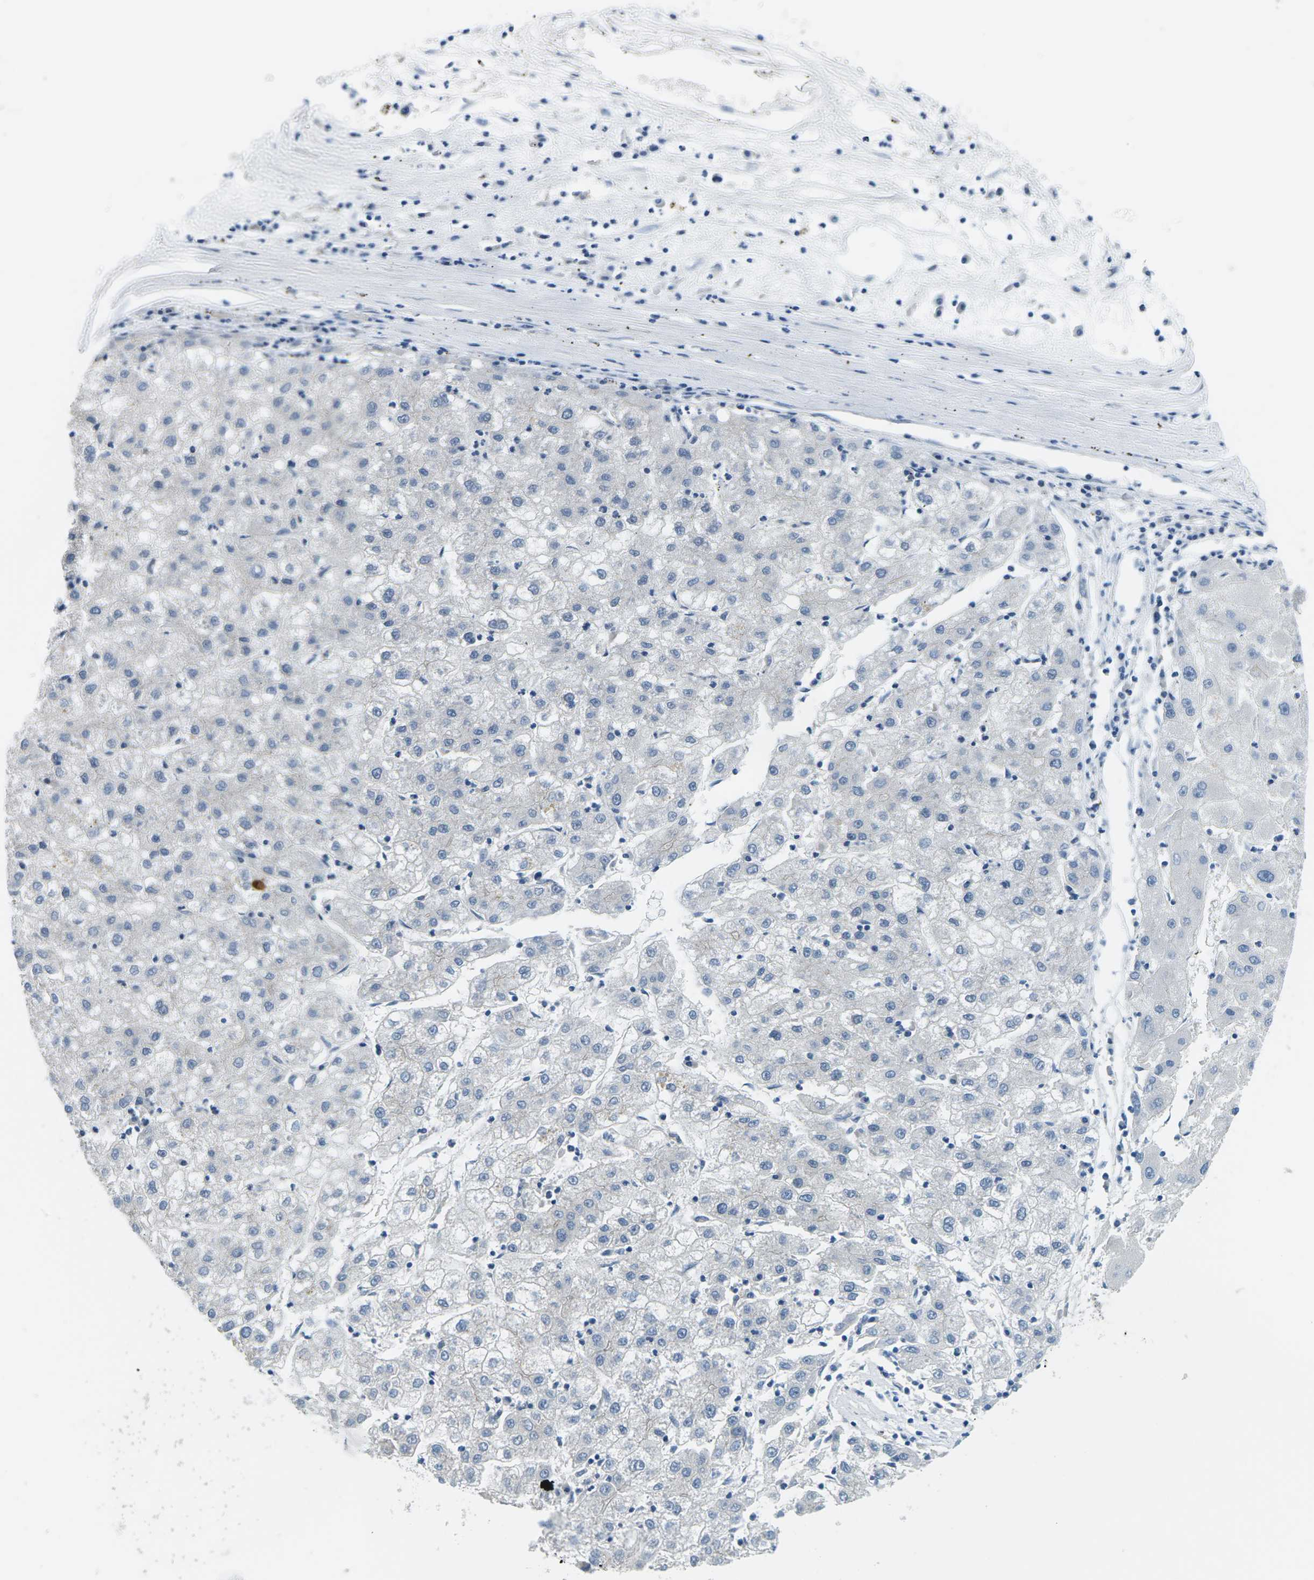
{"staining": {"intensity": "negative", "quantity": "none", "location": "none"}, "tissue": "liver cancer", "cell_type": "Tumor cells", "image_type": "cancer", "snomed": [{"axis": "morphology", "description": "Carcinoma, Hepatocellular, NOS"}, {"axis": "topography", "description": "Liver"}], "caption": "Protein analysis of liver cancer reveals no significant expression in tumor cells. (IHC, brightfield microscopy, high magnification).", "gene": "CTNND1", "patient": {"sex": "male", "age": 72}}